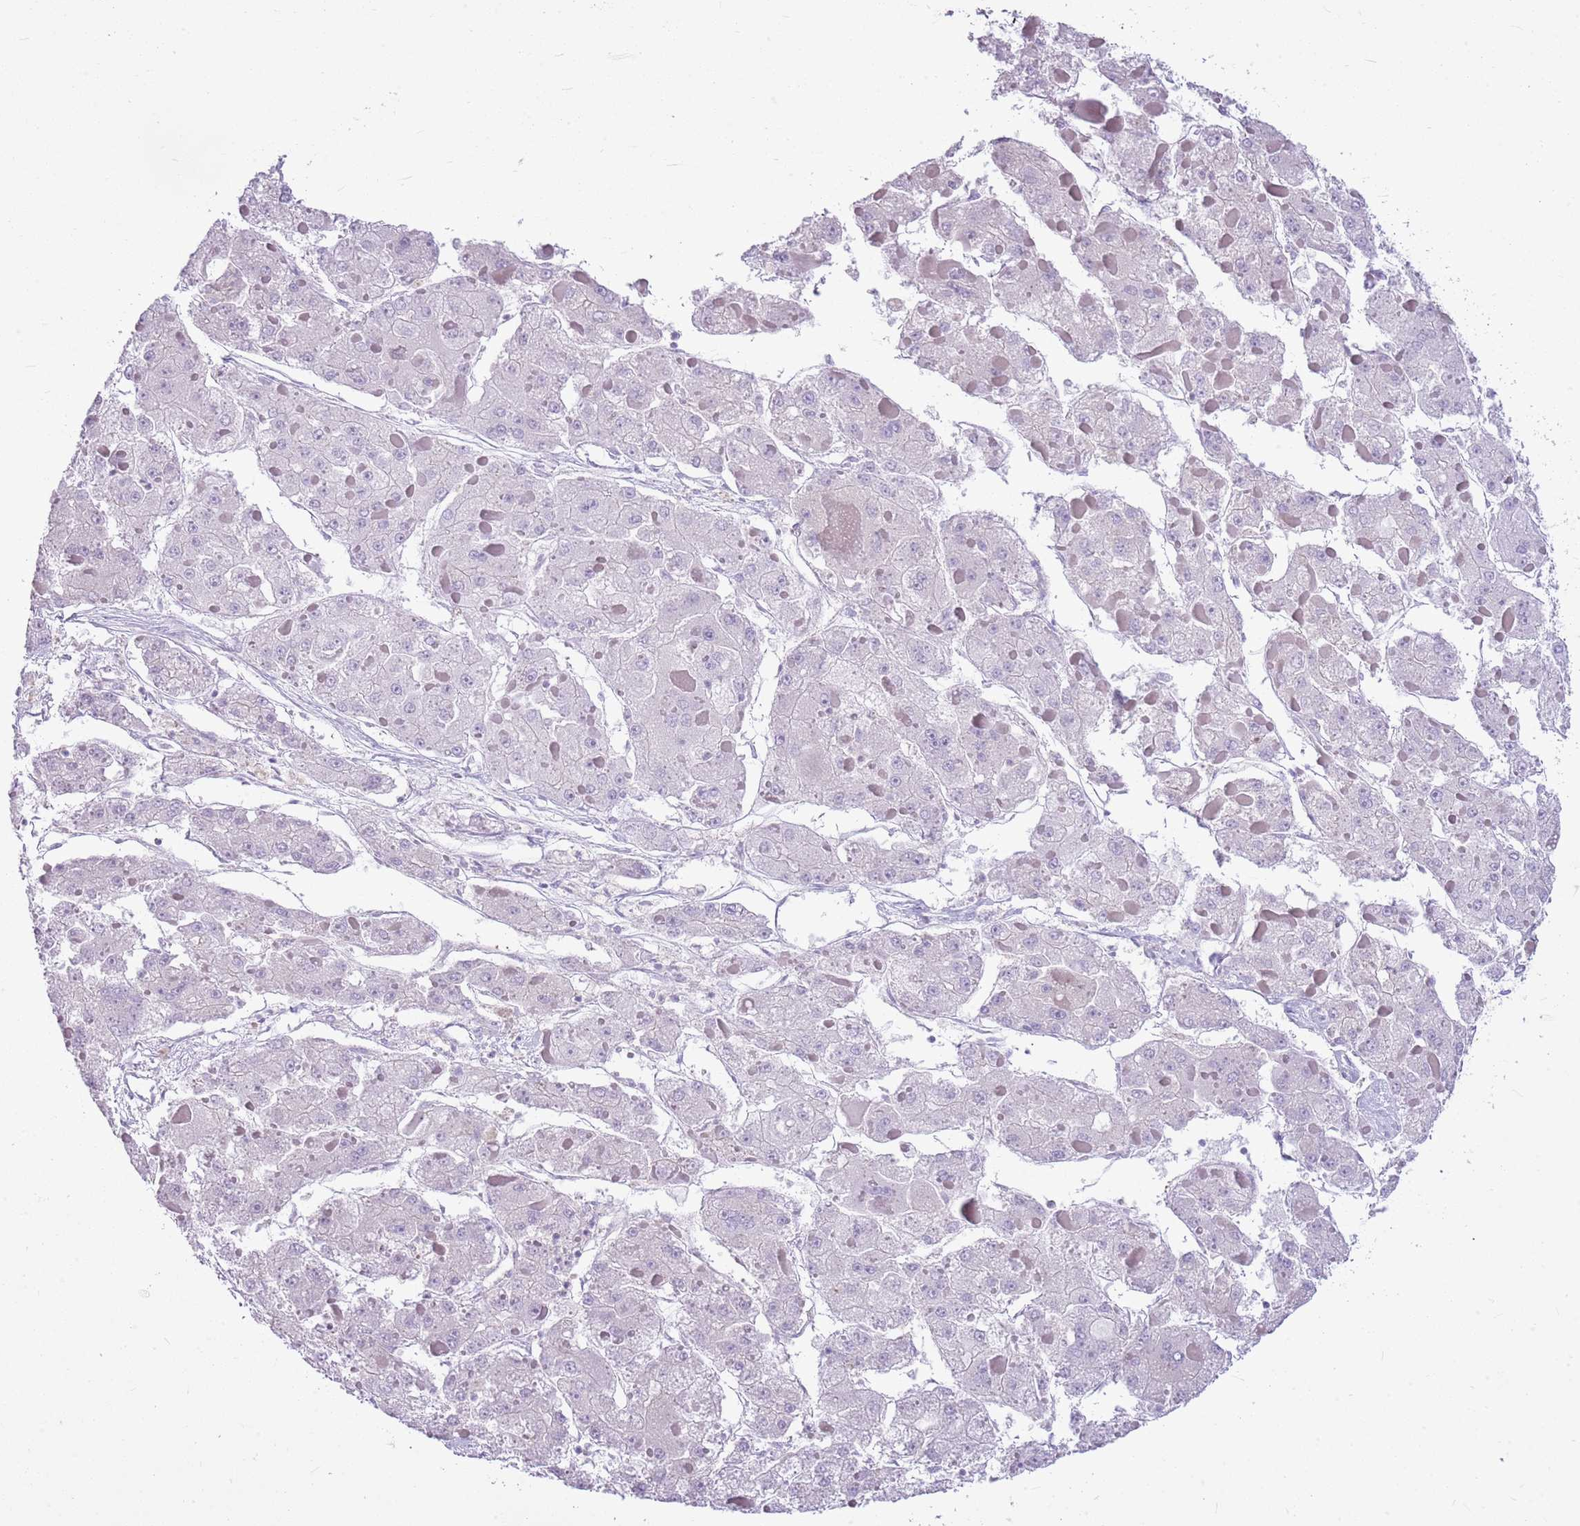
{"staining": {"intensity": "negative", "quantity": "none", "location": "none"}, "tissue": "liver cancer", "cell_type": "Tumor cells", "image_type": "cancer", "snomed": [{"axis": "morphology", "description": "Carcinoma, Hepatocellular, NOS"}, {"axis": "topography", "description": "Liver"}], "caption": "A micrograph of human liver hepatocellular carcinoma is negative for staining in tumor cells.", "gene": "CNPPD1", "patient": {"sex": "female", "age": 73}}